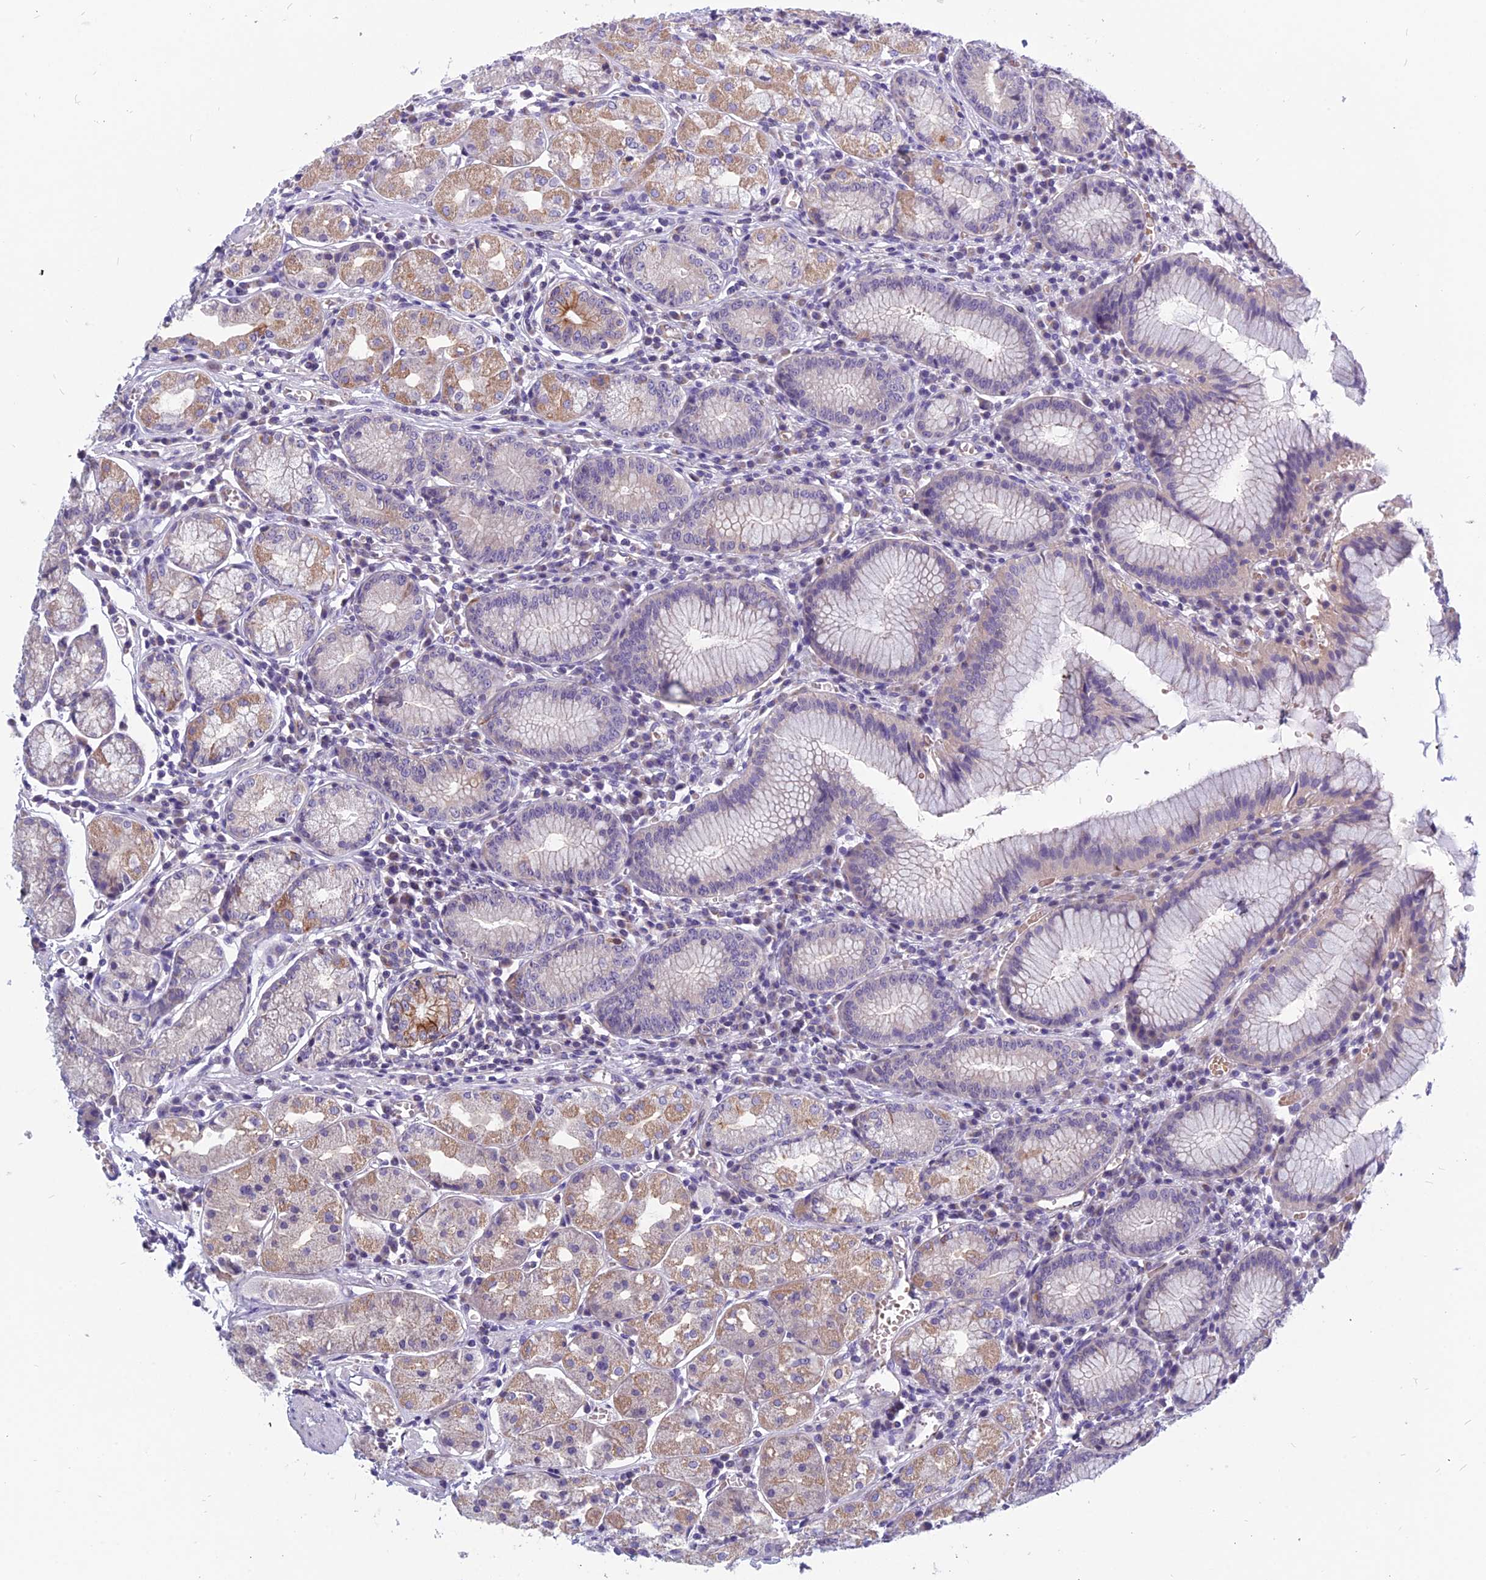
{"staining": {"intensity": "moderate", "quantity": "<25%", "location": "cytoplasmic/membranous"}, "tissue": "stomach", "cell_type": "Glandular cells", "image_type": "normal", "snomed": [{"axis": "morphology", "description": "Normal tissue, NOS"}, {"axis": "topography", "description": "Stomach"}], "caption": "Stomach stained for a protein shows moderate cytoplasmic/membranous positivity in glandular cells.", "gene": "RBM41", "patient": {"sex": "male", "age": 55}}